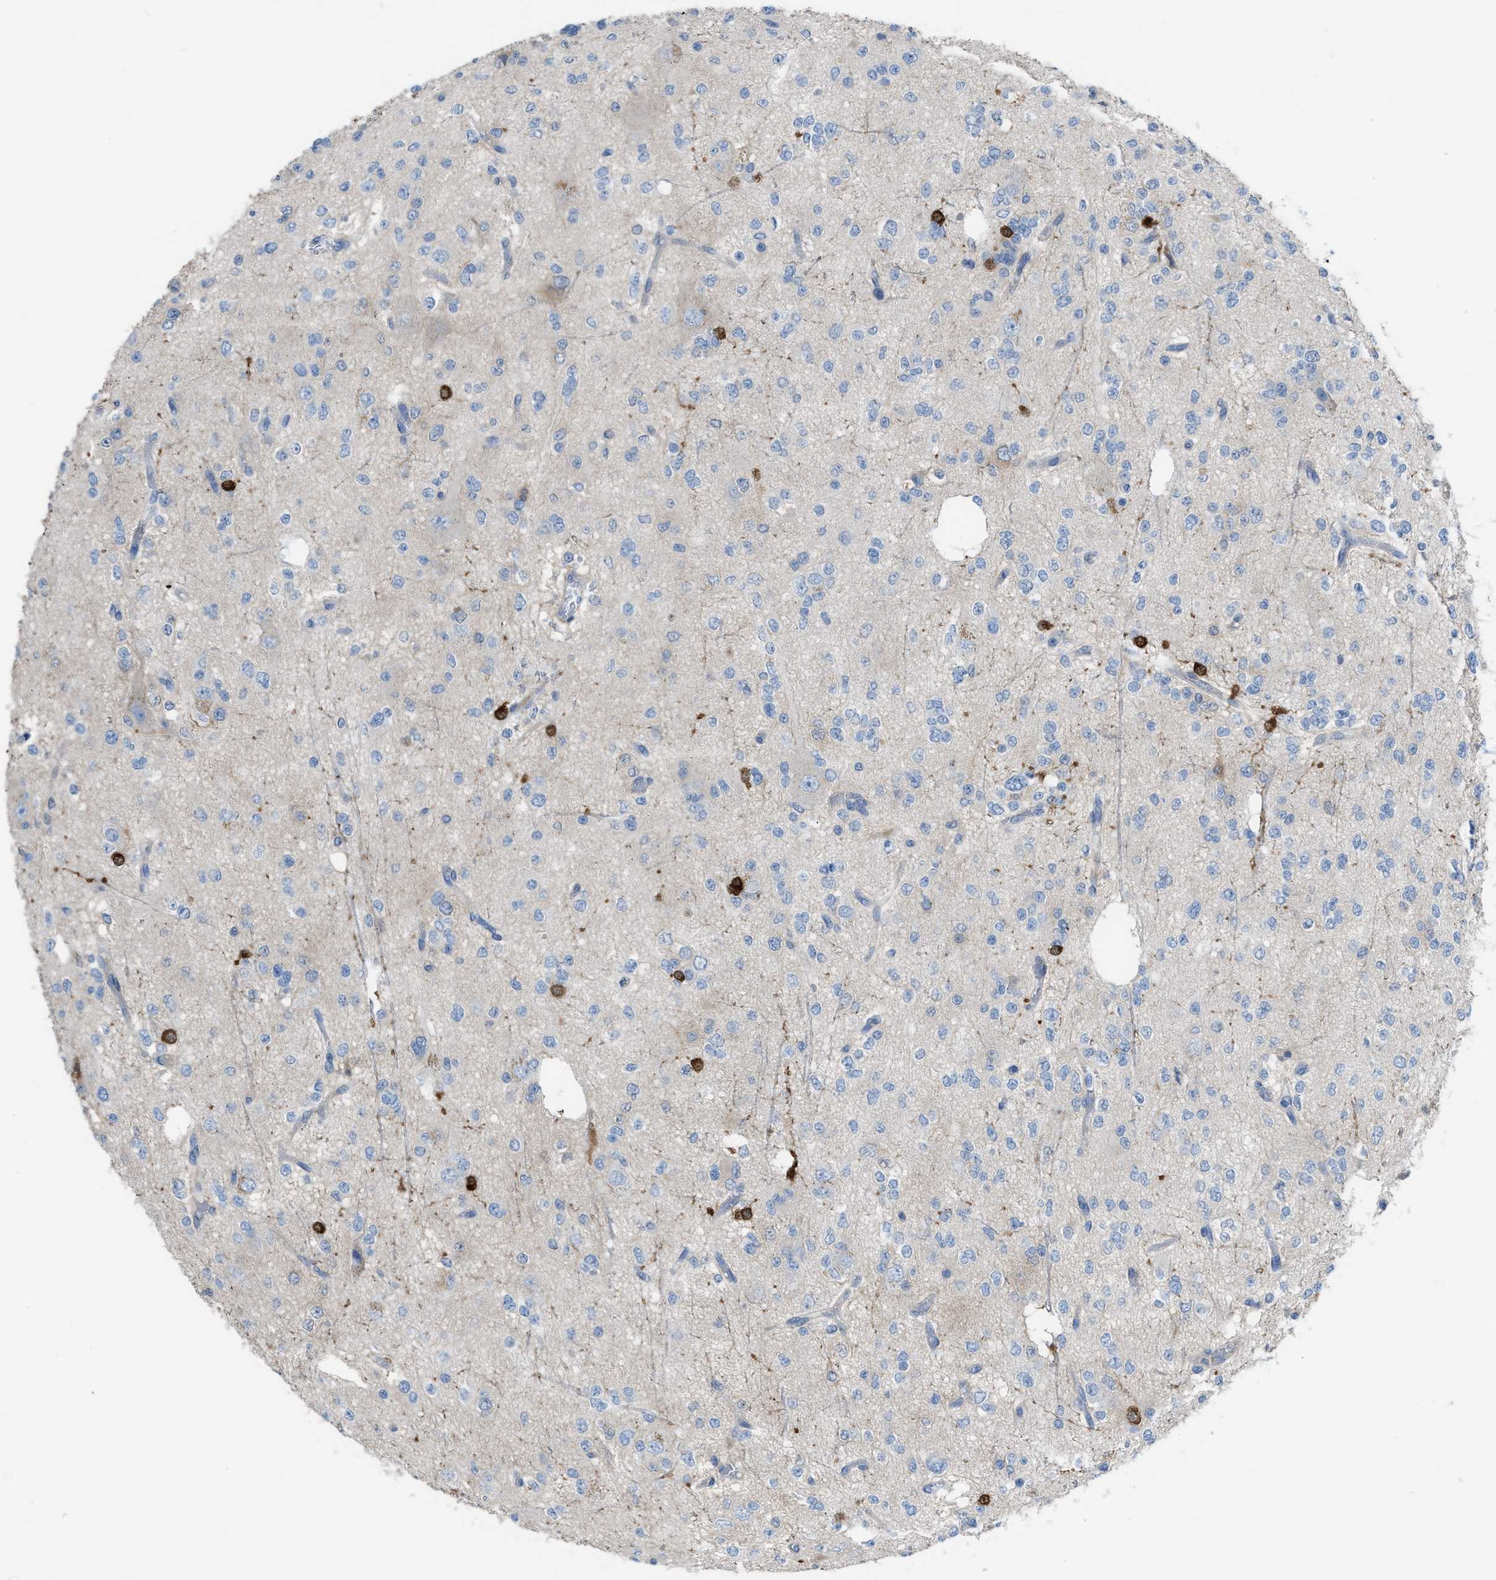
{"staining": {"intensity": "negative", "quantity": "none", "location": "none"}, "tissue": "glioma", "cell_type": "Tumor cells", "image_type": "cancer", "snomed": [{"axis": "morphology", "description": "Glioma, malignant, Low grade"}, {"axis": "topography", "description": "Brain"}], "caption": "IHC of human low-grade glioma (malignant) exhibits no positivity in tumor cells. (Brightfield microscopy of DAB (3,3'-diaminobenzidine) IHC at high magnification).", "gene": "ASPA", "patient": {"sex": "male", "age": 38}}